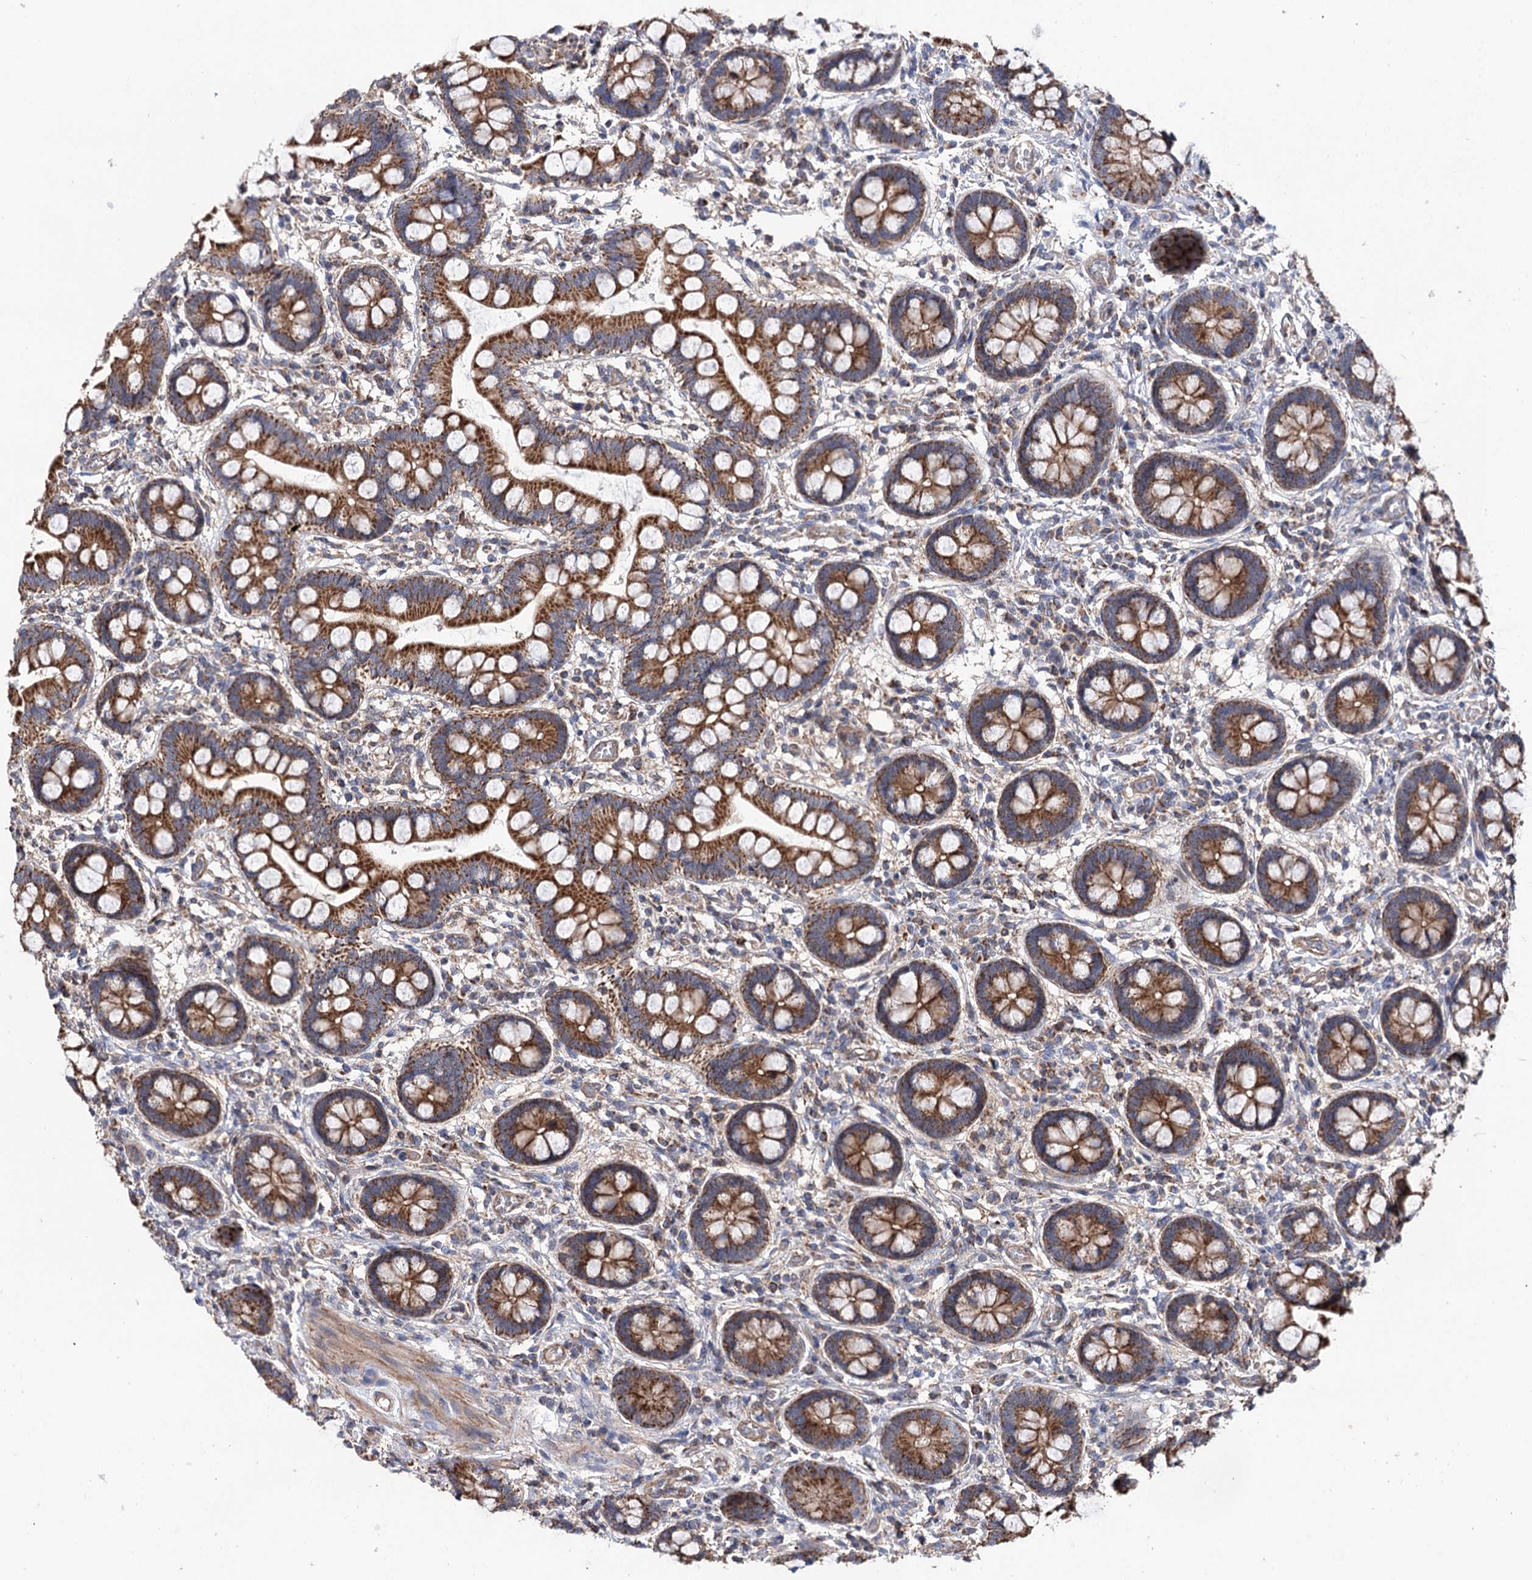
{"staining": {"intensity": "moderate", "quantity": ">75%", "location": "cytoplasmic/membranous"}, "tissue": "small intestine", "cell_type": "Glandular cells", "image_type": "normal", "snomed": [{"axis": "morphology", "description": "Normal tissue, NOS"}, {"axis": "topography", "description": "Small intestine"}], "caption": "Glandular cells exhibit moderate cytoplasmic/membranous expression in about >75% of cells in benign small intestine.", "gene": "SUCLA2", "patient": {"sex": "male", "age": 52}}